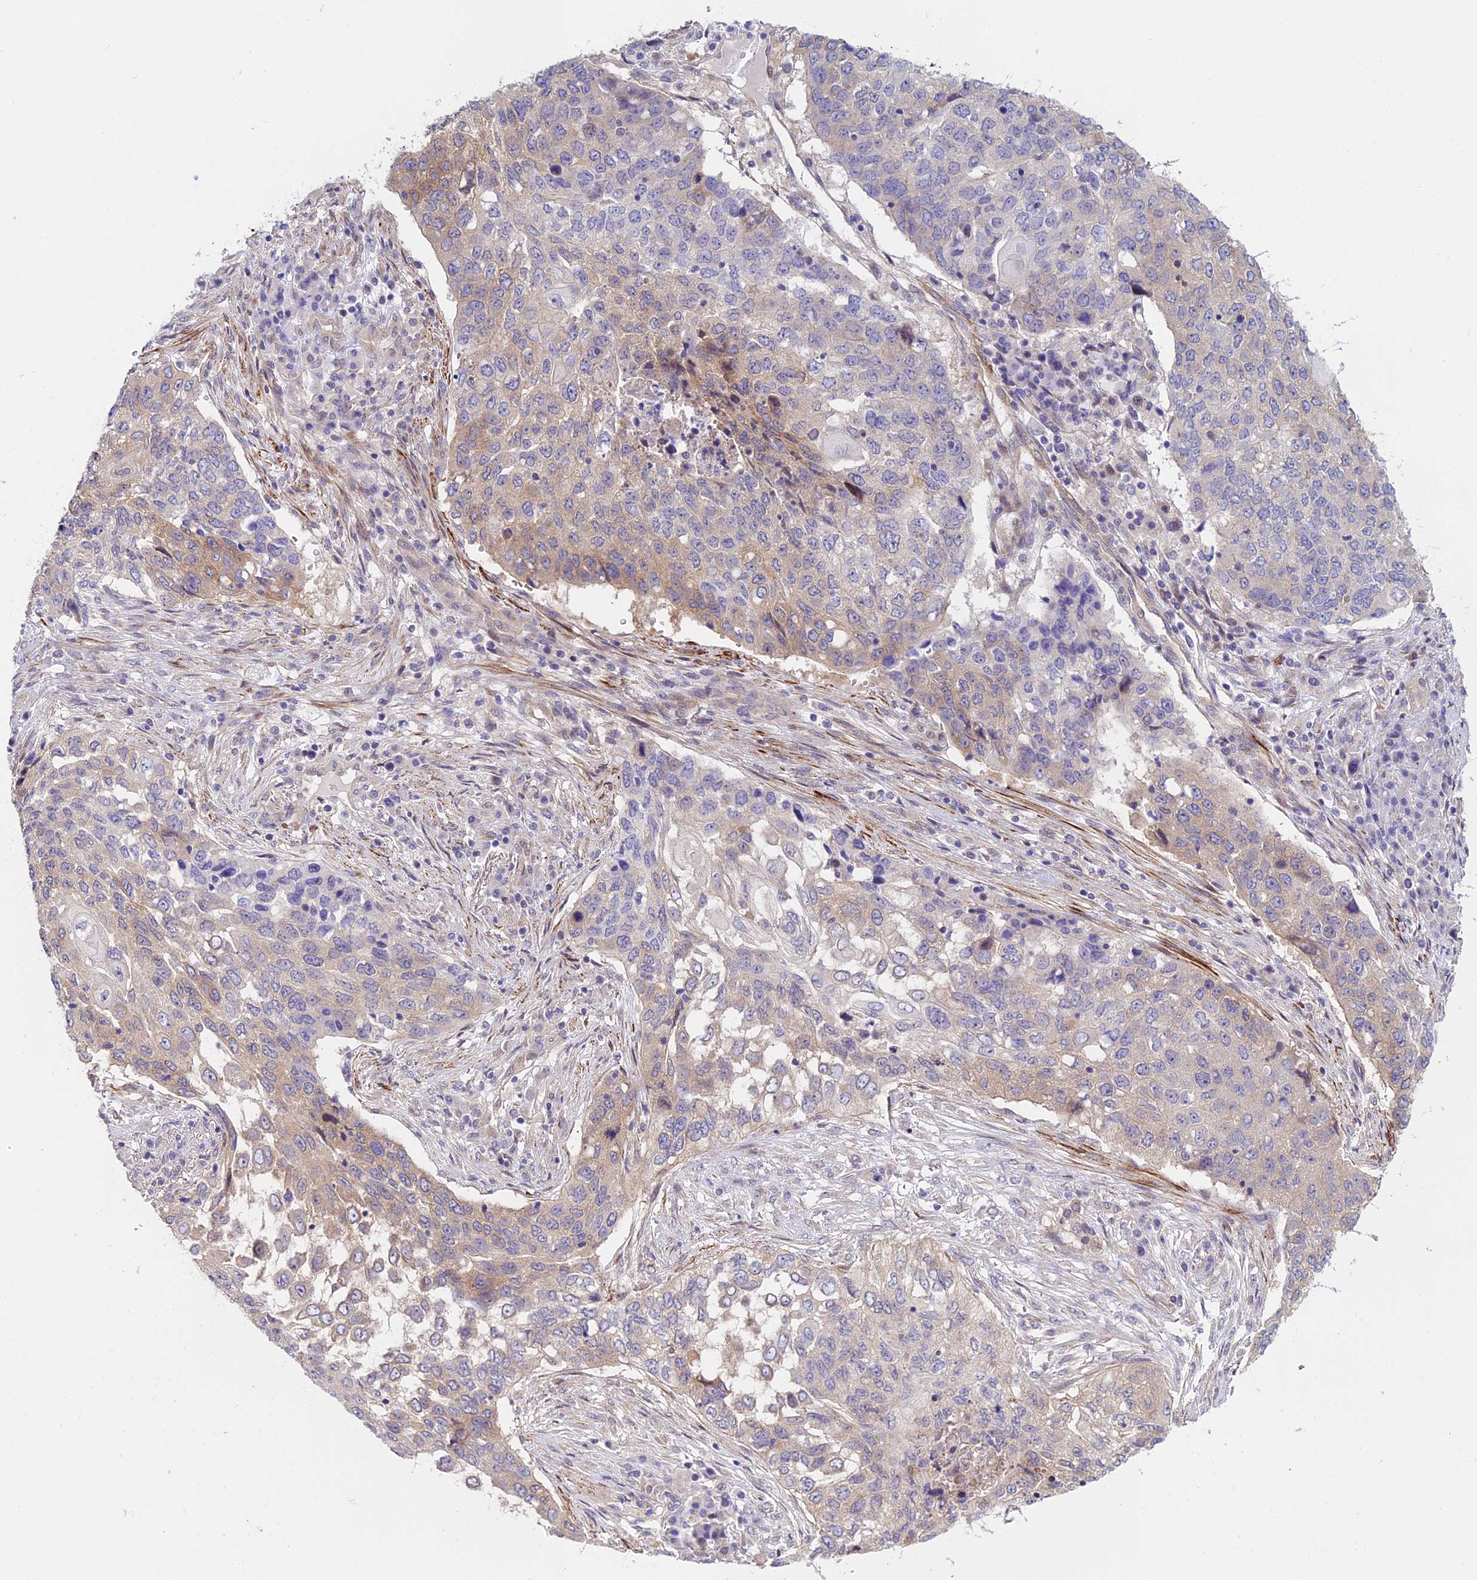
{"staining": {"intensity": "moderate", "quantity": "25%-75%", "location": "cytoplasmic/membranous"}, "tissue": "lung cancer", "cell_type": "Tumor cells", "image_type": "cancer", "snomed": [{"axis": "morphology", "description": "Squamous cell carcinoma, NOS"}, {"axis": "topography", "description": "Lung"}], "caption": "Lung cancer (squamous cell carcinoma) stained for a protein displays moderate cytoplasmic/membranous positivity in tumor cells.", "gene": "ANKRD50", "patient": {"sex": "female", "age": 63}}